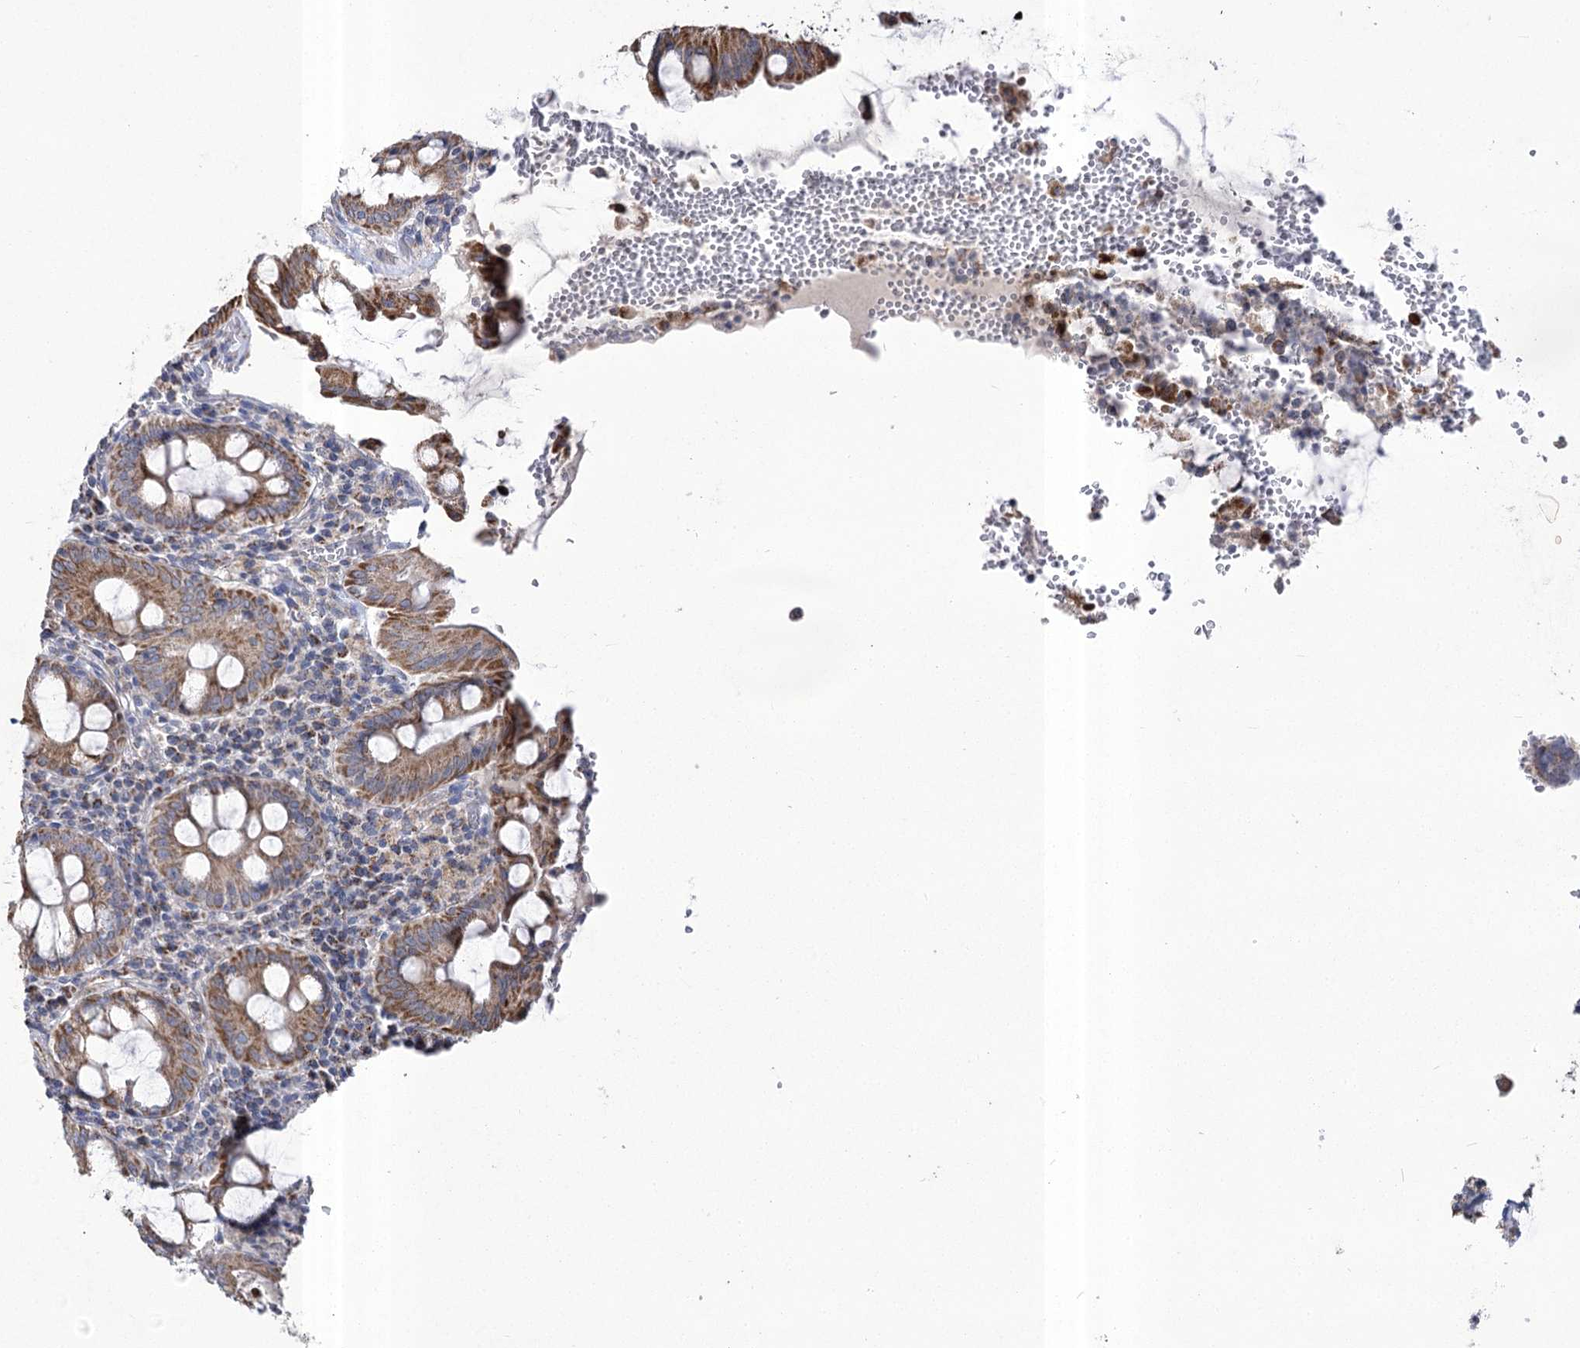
{"staining": {"intensity": "moderate", "quantity": ">75%", "location": "cytoplasmic/membranous"}, "tissue": "colorectal cancer", "cell_type": "Tumor cells", "image_type": "cancer", "snomed": [{"axis": "morphology", "description": "Normal tissue, NOS"}, {"axis": "morphology", "description": "Adenocarcinoma, NOS"}, {"axis": "topography", "description": "Colon"}], "caption": "Immunohistochemistry photomicrograph of neoplastic tissue: colorectal cancer stained using immunohistochemistry (IHC) displays medium levels of moderate protein expression localized specifically in the cytoplasmic/membranous of tumor cells, appearing as a cytoplasmic/membranous brown color.", "gene": "PDHB", "patient": {"sex": "female", "age": 75}}